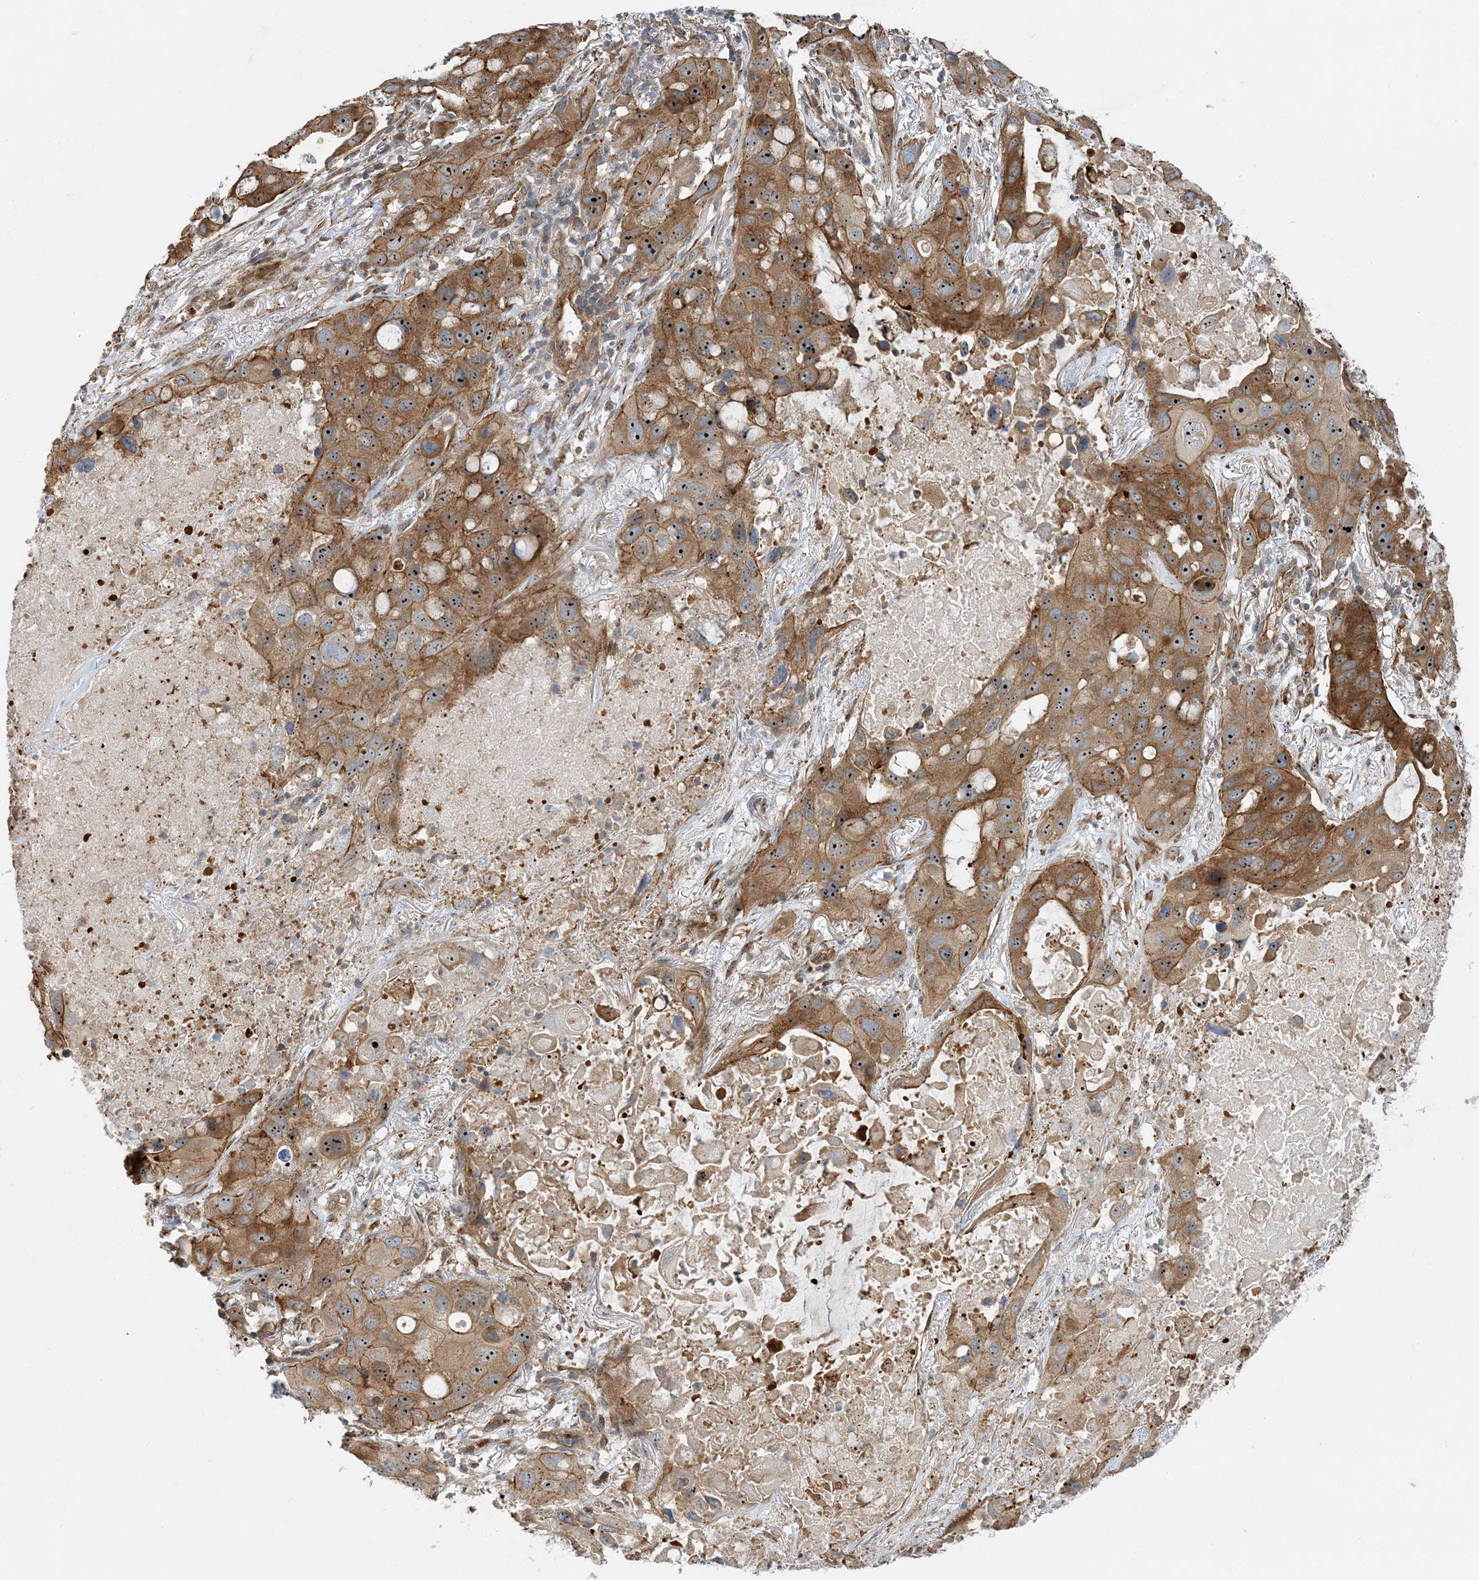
{"staining": {"intensity": "moderate", "quantity": ">75%", "location": "cytoplasmic/membranous,nuclear"}, "tissue": "lung cancer", "cell_type": "Tumor cells", "image_type": "cancer", "snomed": [{"axis": "morphology", "description": "Squamous cell carcinoma, NOS"}, {"axis": "topography", "description": "Lung"}], "caption": "The image demonstrates staining of lung cancer (squamous cell carcinoma), revealing moderate cytoplasmic/membranous and nuclear protein expression (brown color) within tumor cells.", "gene": "MYL5", "patient": {"sex": "female", "age": 73}}